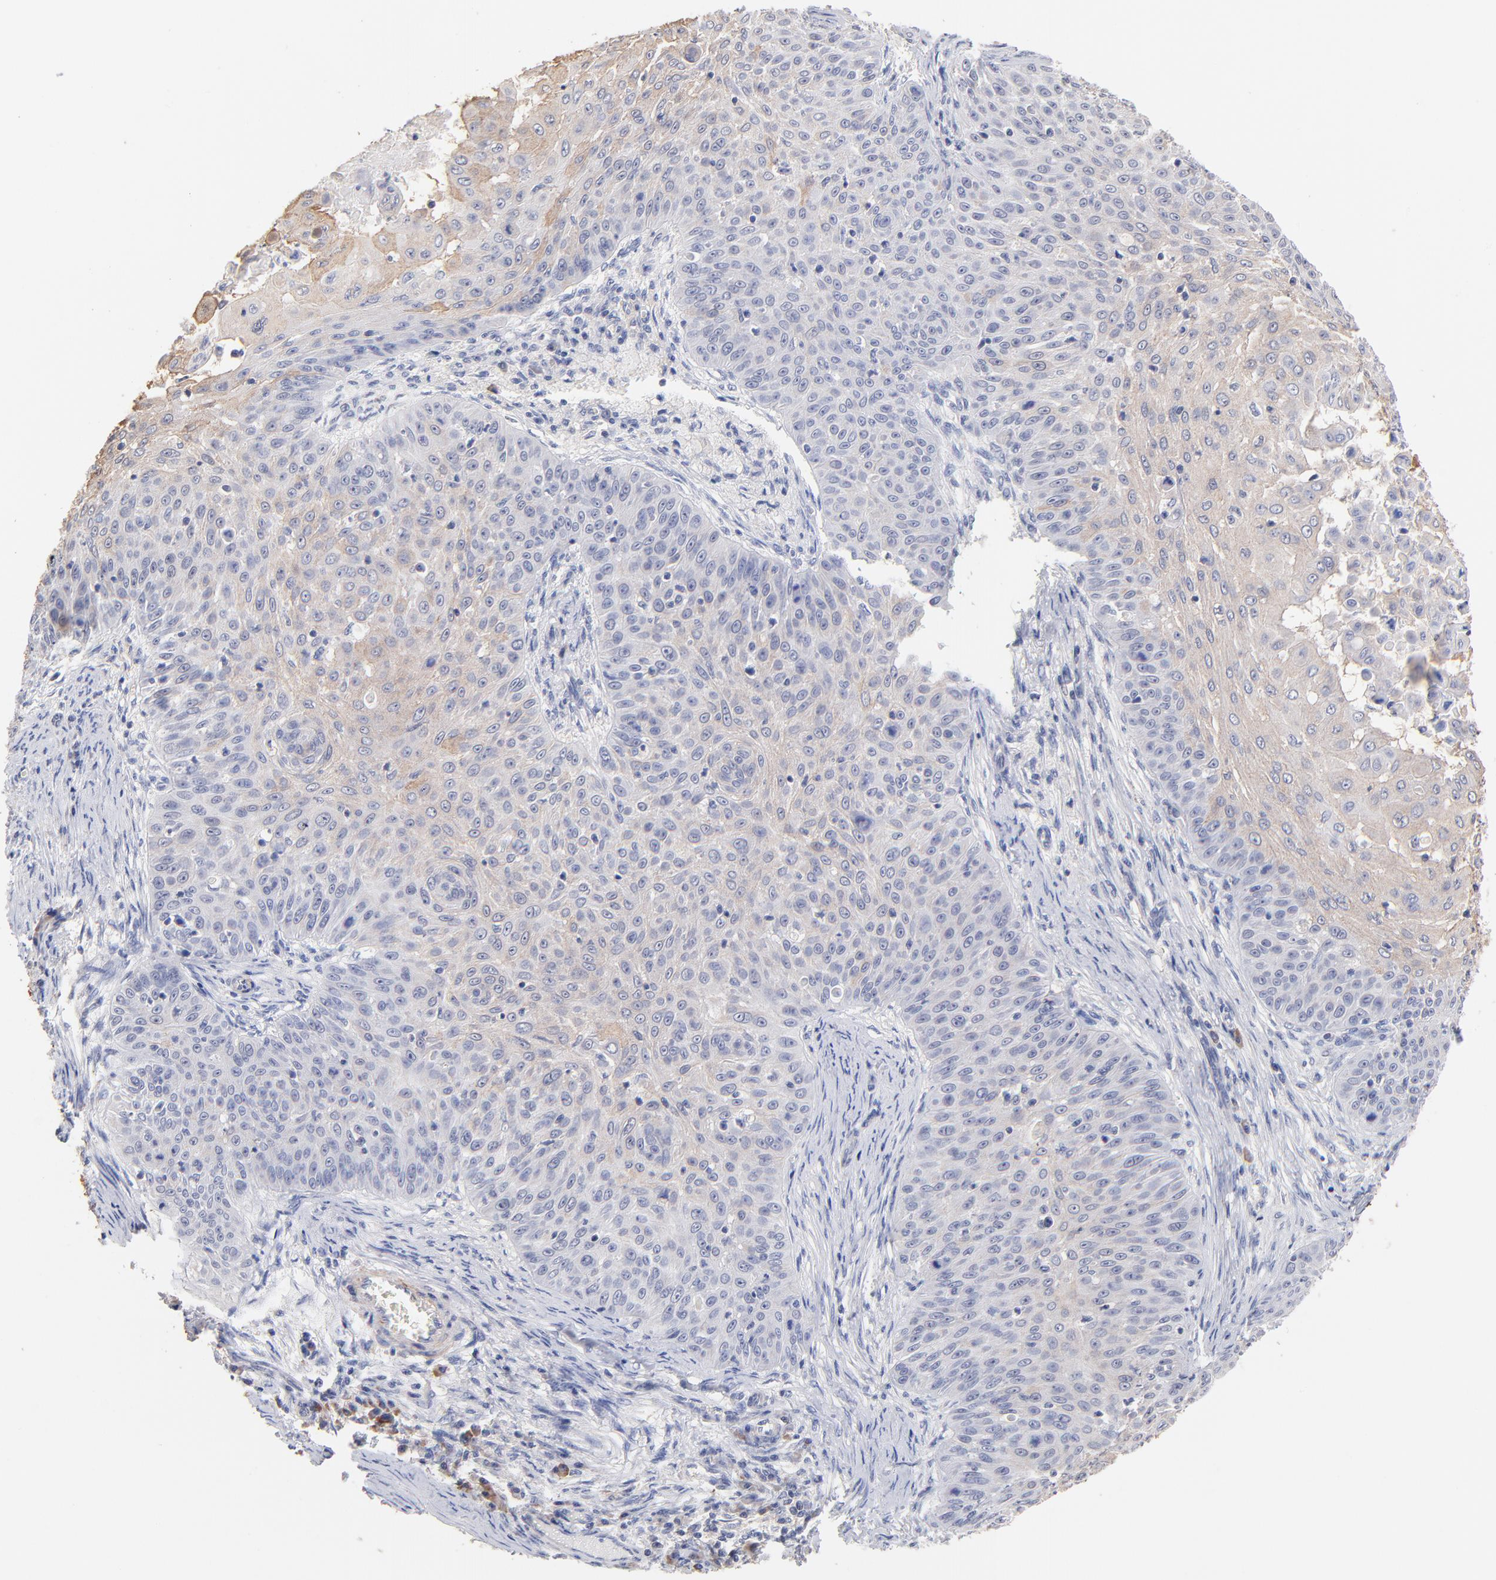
{"staining": {"intensity": "weak", "quantity": "25%-75%", "location": "cytoplasmic/membranous"}, "tissue": "skin cancer", "cell_type": "Tumor cells", "image_type": "cancer", "snomed": [{"axis": "morphology", "description": "Squamous cell carcinoma, NOS"}, {"axis": "topography", "description": "Skin"}], "caption": "An image of skin squamous cell carcinoma stained for a protein exhibits weak cytoplasmic/membranous brown staining in tumor cells.", "gene": "TWNK", "patient": {"sex": "male", "age": 82}}